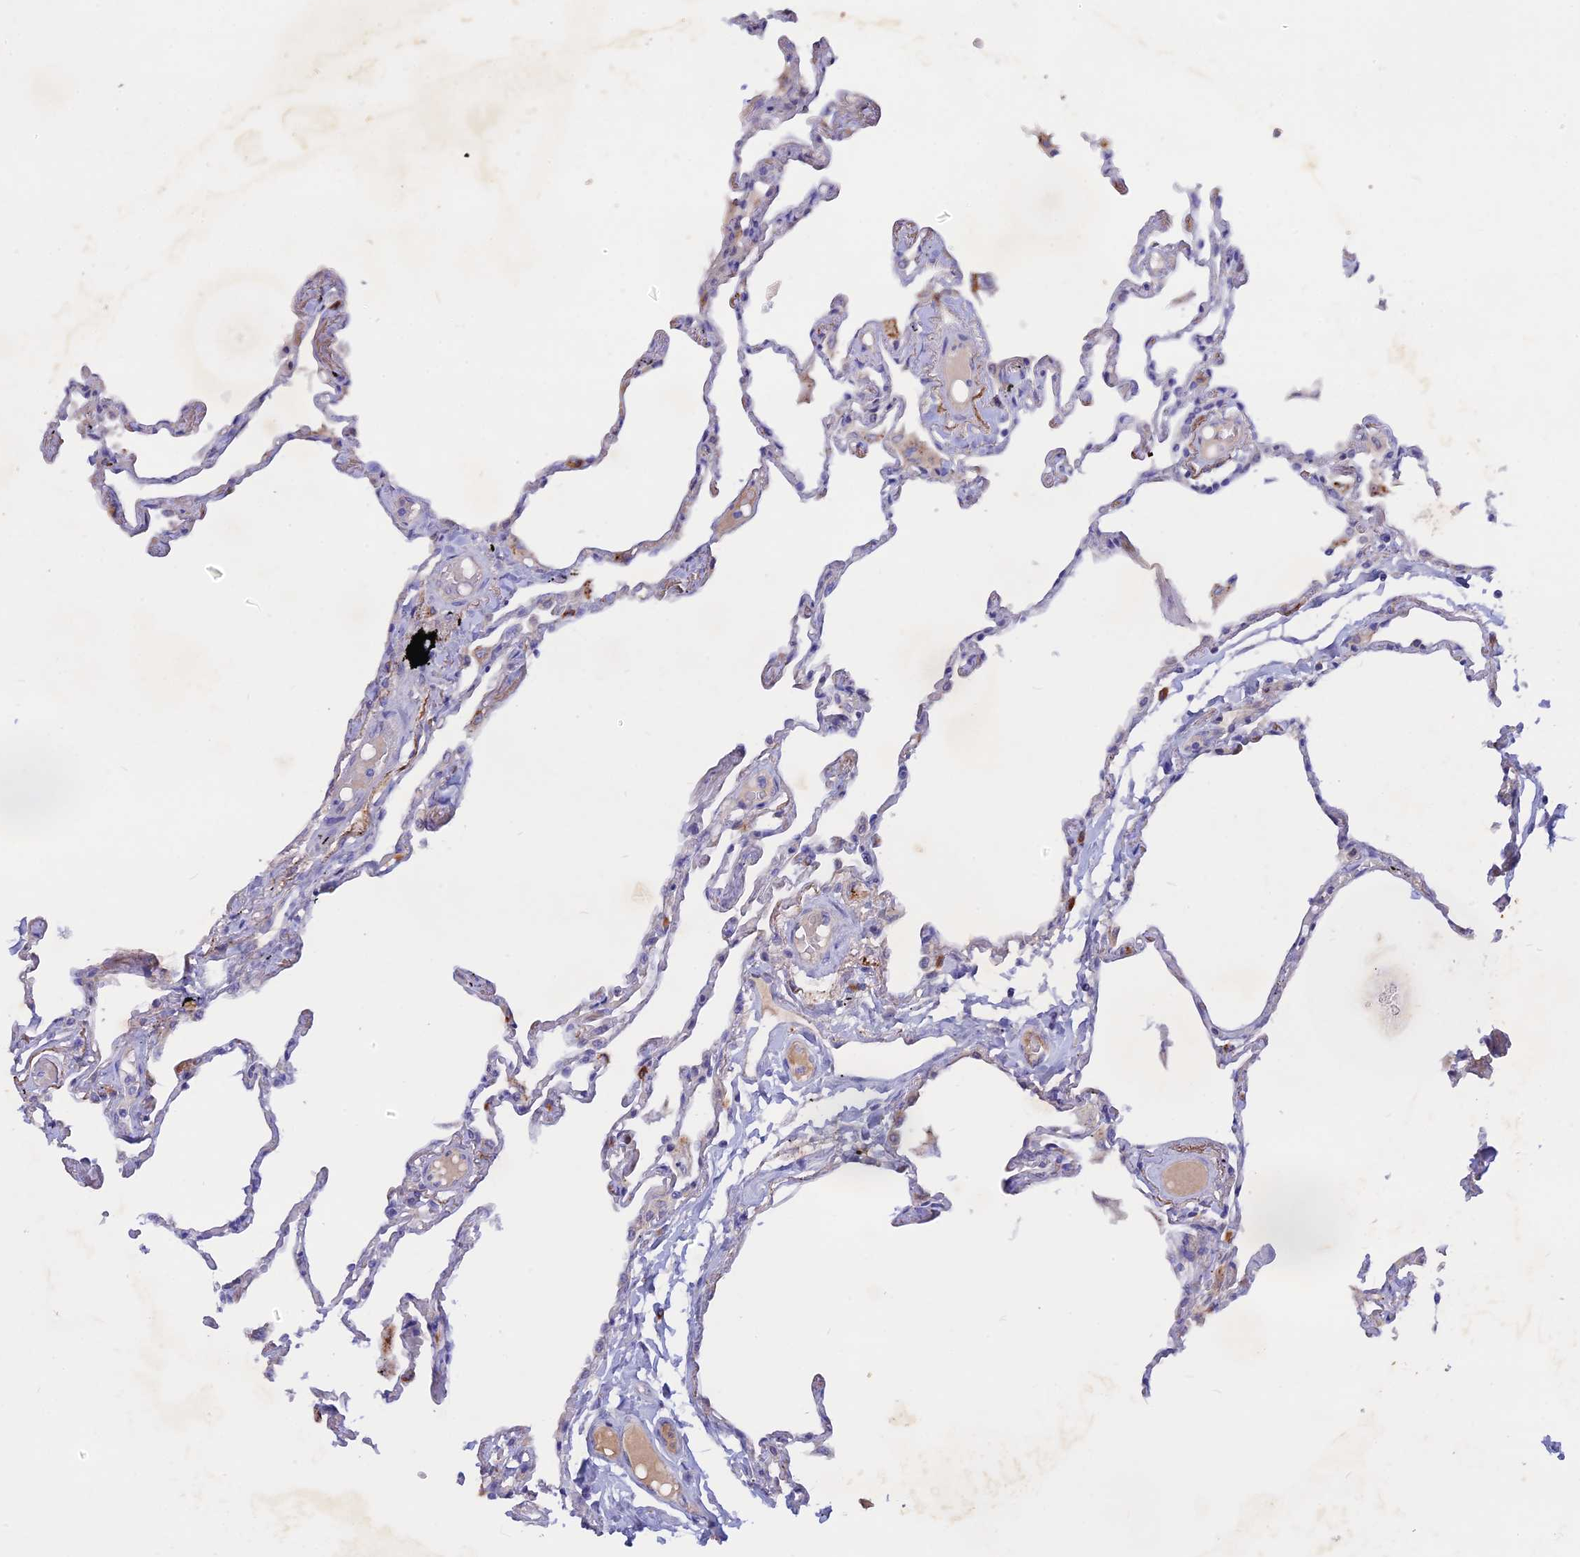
{"staining": {"intensity": "negative", "quantity": "none", "location": "none"}, "tissue": "lung", "cell_type": "Alveolar cells", "image_type": "normal", "snomed": [{"axis": "morphology", "description": "Normal tissue, NOS"}, {"axis": "topography", "description": "Lung"}], "caption": "Alveolar cells are negative for brown protein staining in benign lung. (DAB immunohistochemistry visualized using brightfield microscopy, high magnification).", "gene": "GK5", "patient": {"sex": "female", "age": 67}}